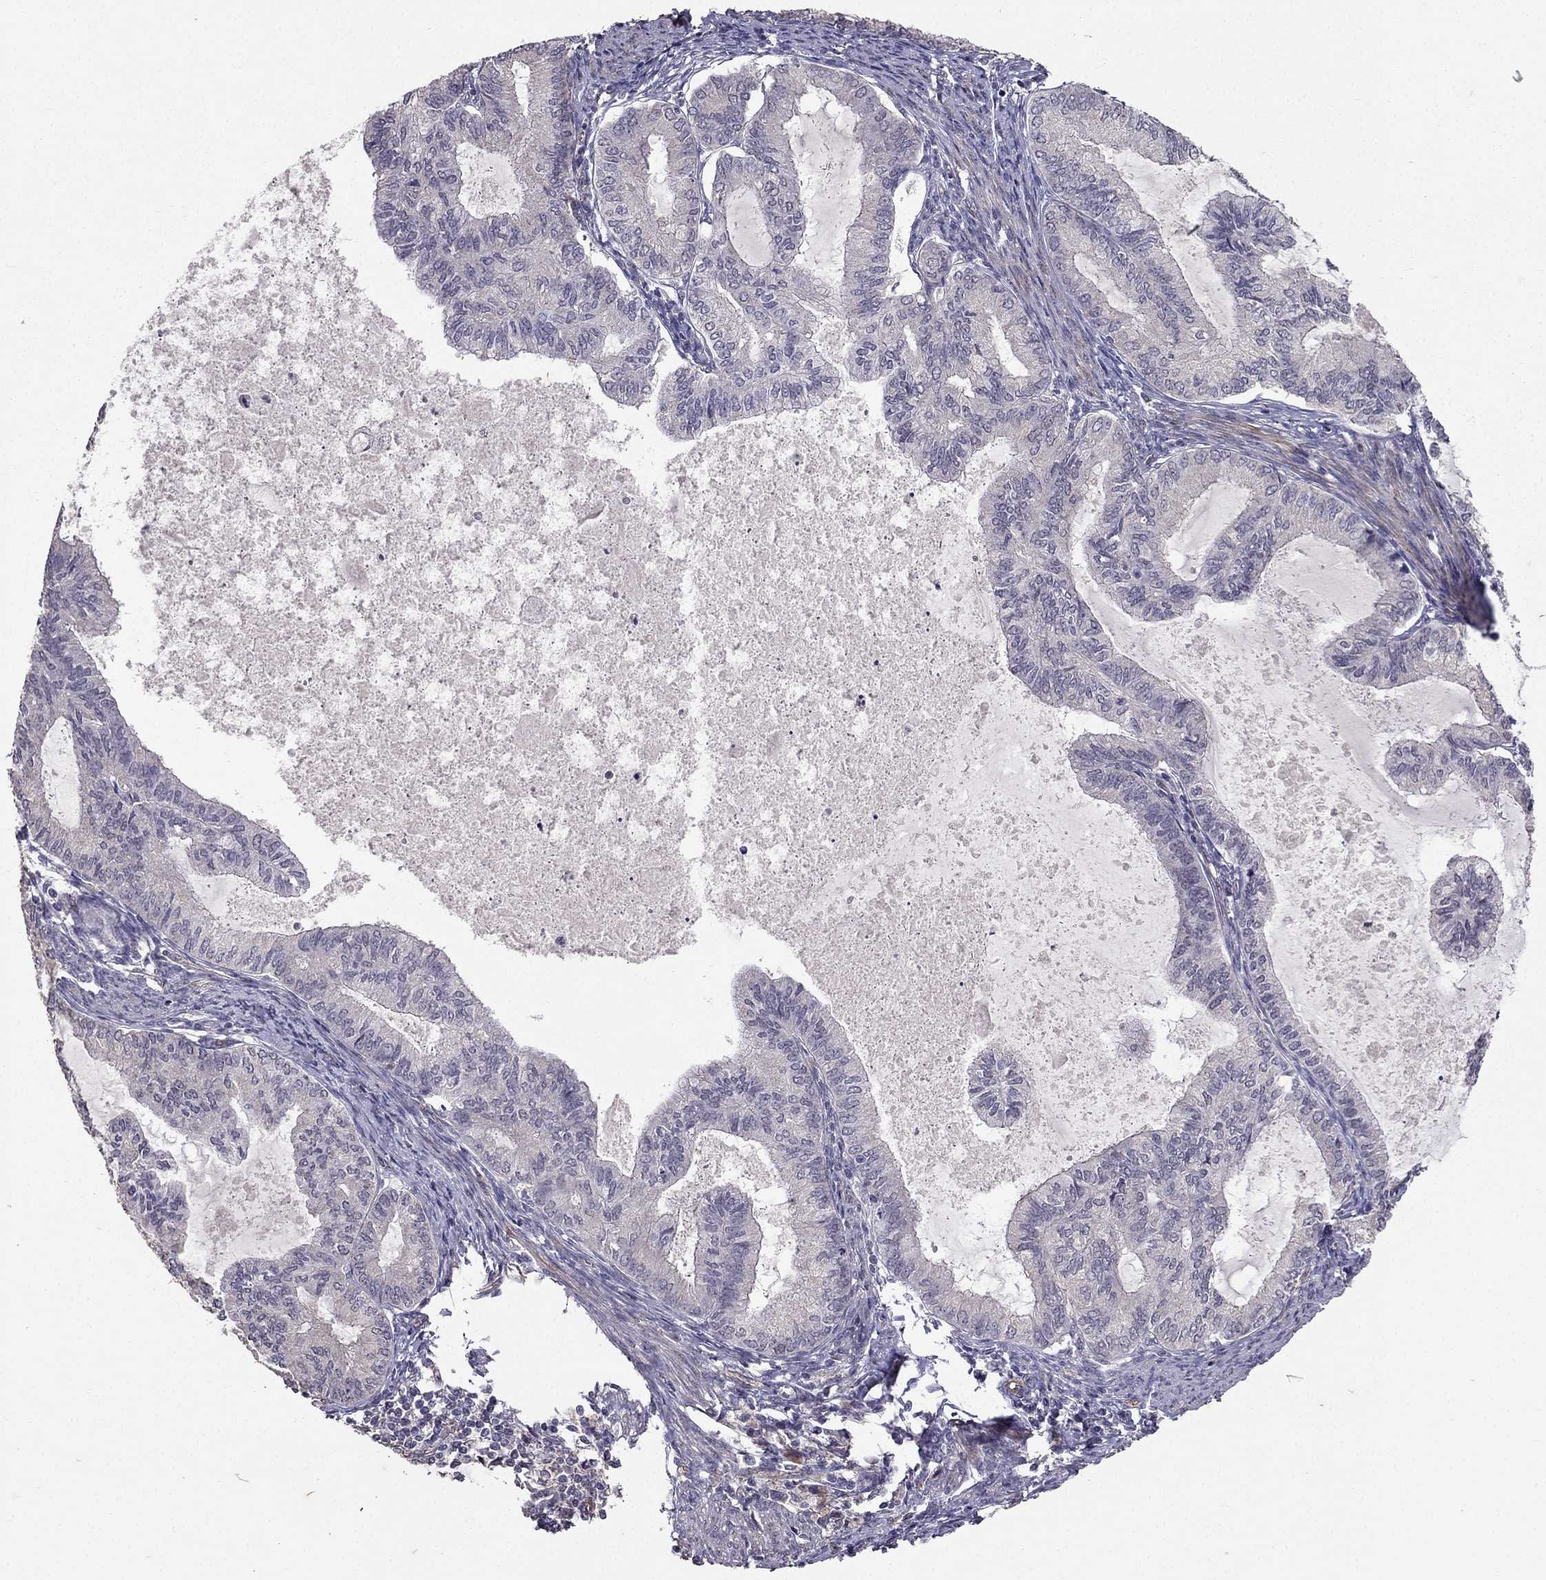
{"staining": {"intensity": "negative", "quantity": "none", "location": "none"}, "tissue": "endometrial cancer", "cell_type": "Tumor cells", "image_type": "cancer", "snomed": [{"axis": "morphology", "description": "Adenocarcinoma, NOS"}, {"axis": "topography", "description": "Endometrium"}], "caption": "IHC image of neoplastic tissue: endometrial adenocarcinoma stained with DAB (3,3'-diaminobenzidine) exhibits no significant protein staining in tumor cells.", "gene": "RASIP1", "patient": {"sex": "female", "age": 86}}